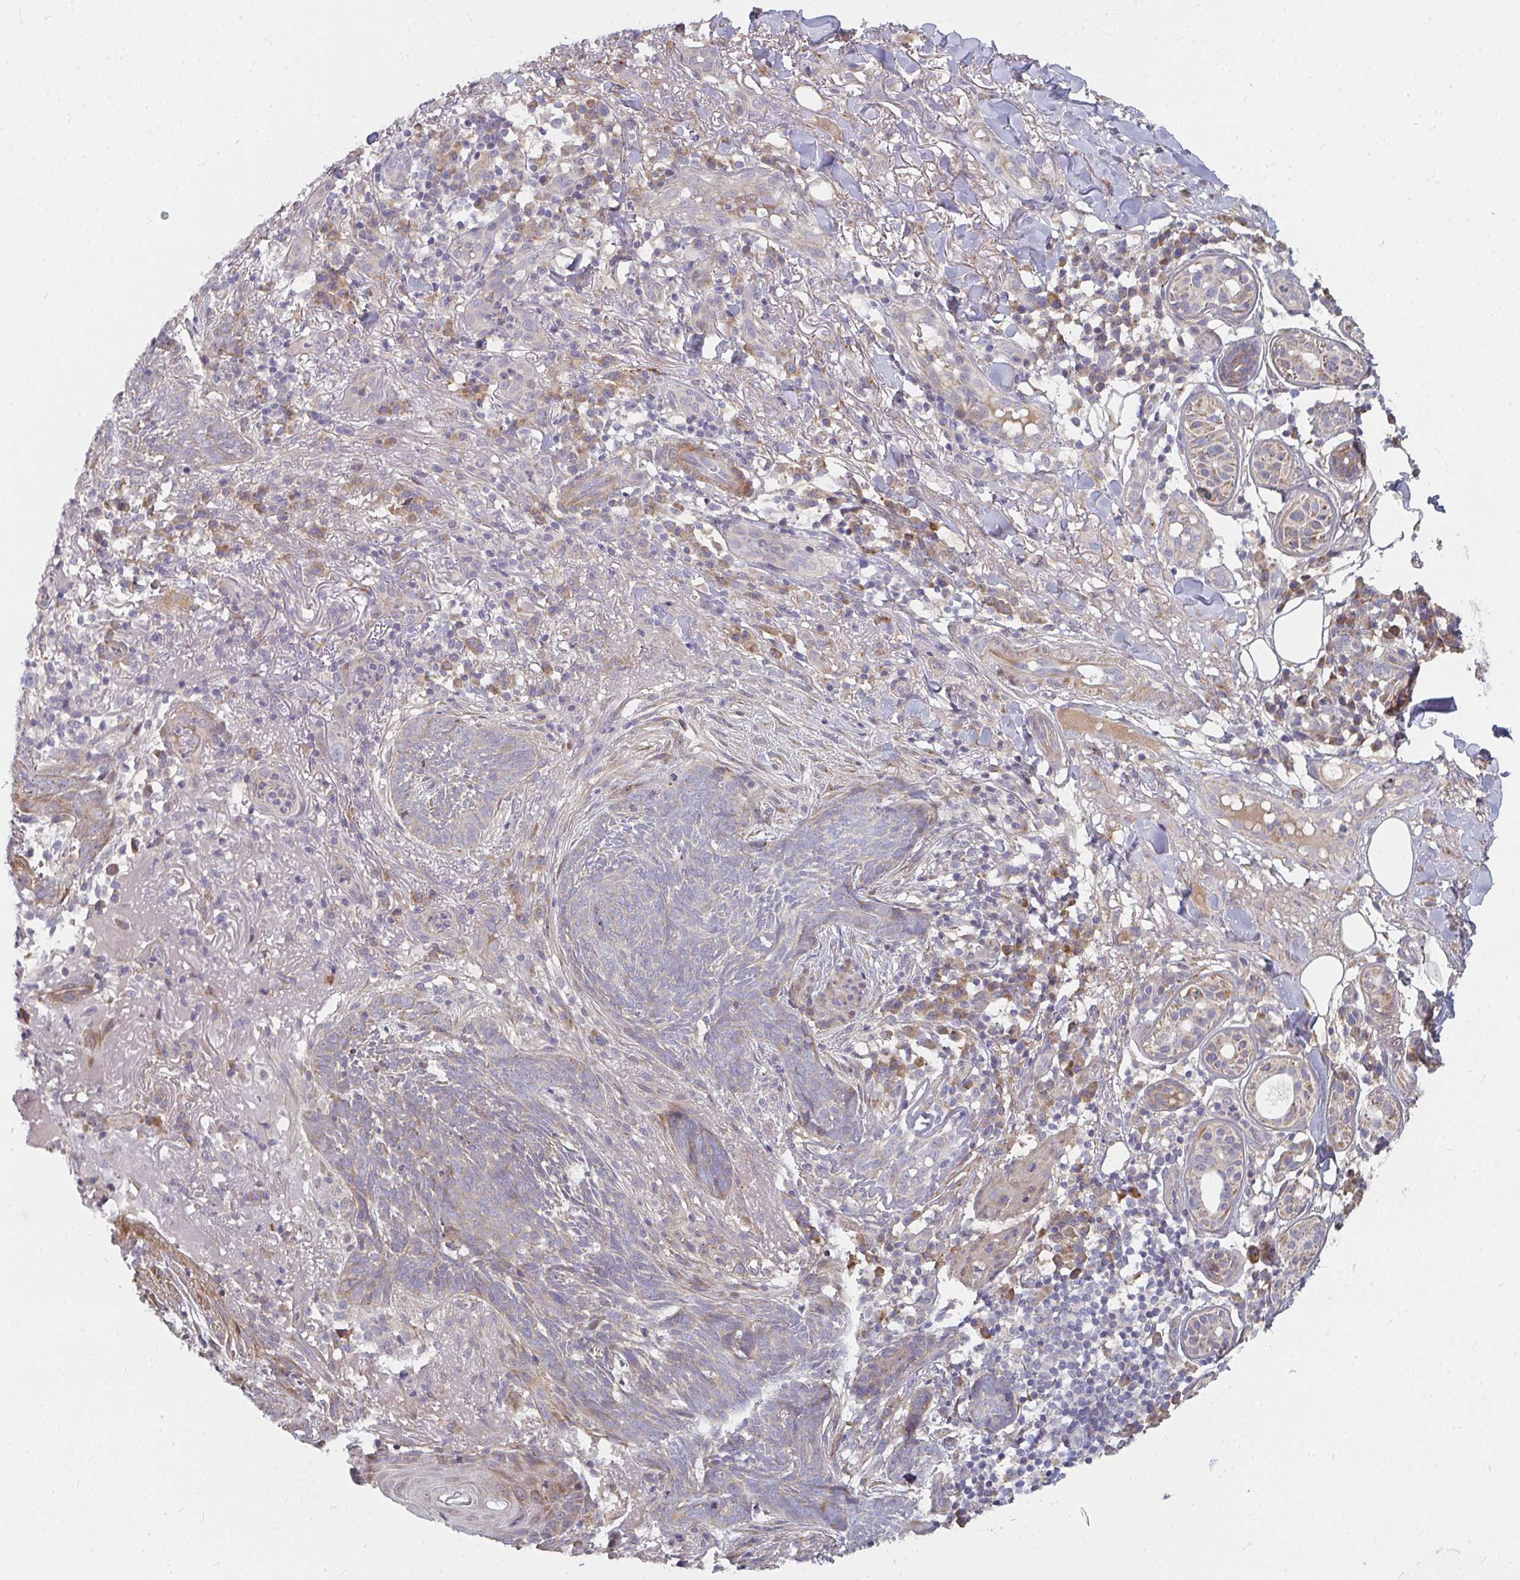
{"staining": {"intensity": "weak", "quantity": "25%-75%", "location": "cytoplasmic/membranous"}, "tissue": "skin cancer", "cell_type": "Tumor cells", "image_type": "cancer", "snomed": [{"axis": "morphology", "description": "Basal cell carcinoma"}, {"axis": "topography", "description": "Skin"}], "caption": "Approximately 25%-75% of tumor cells in skin cancer reveal weak cytoplasmic/membranous protein expression as visualized by brown immunohistochemical staining.", "gene": "RHEBL1", "patient": {"sex": "female", "age": 93}}